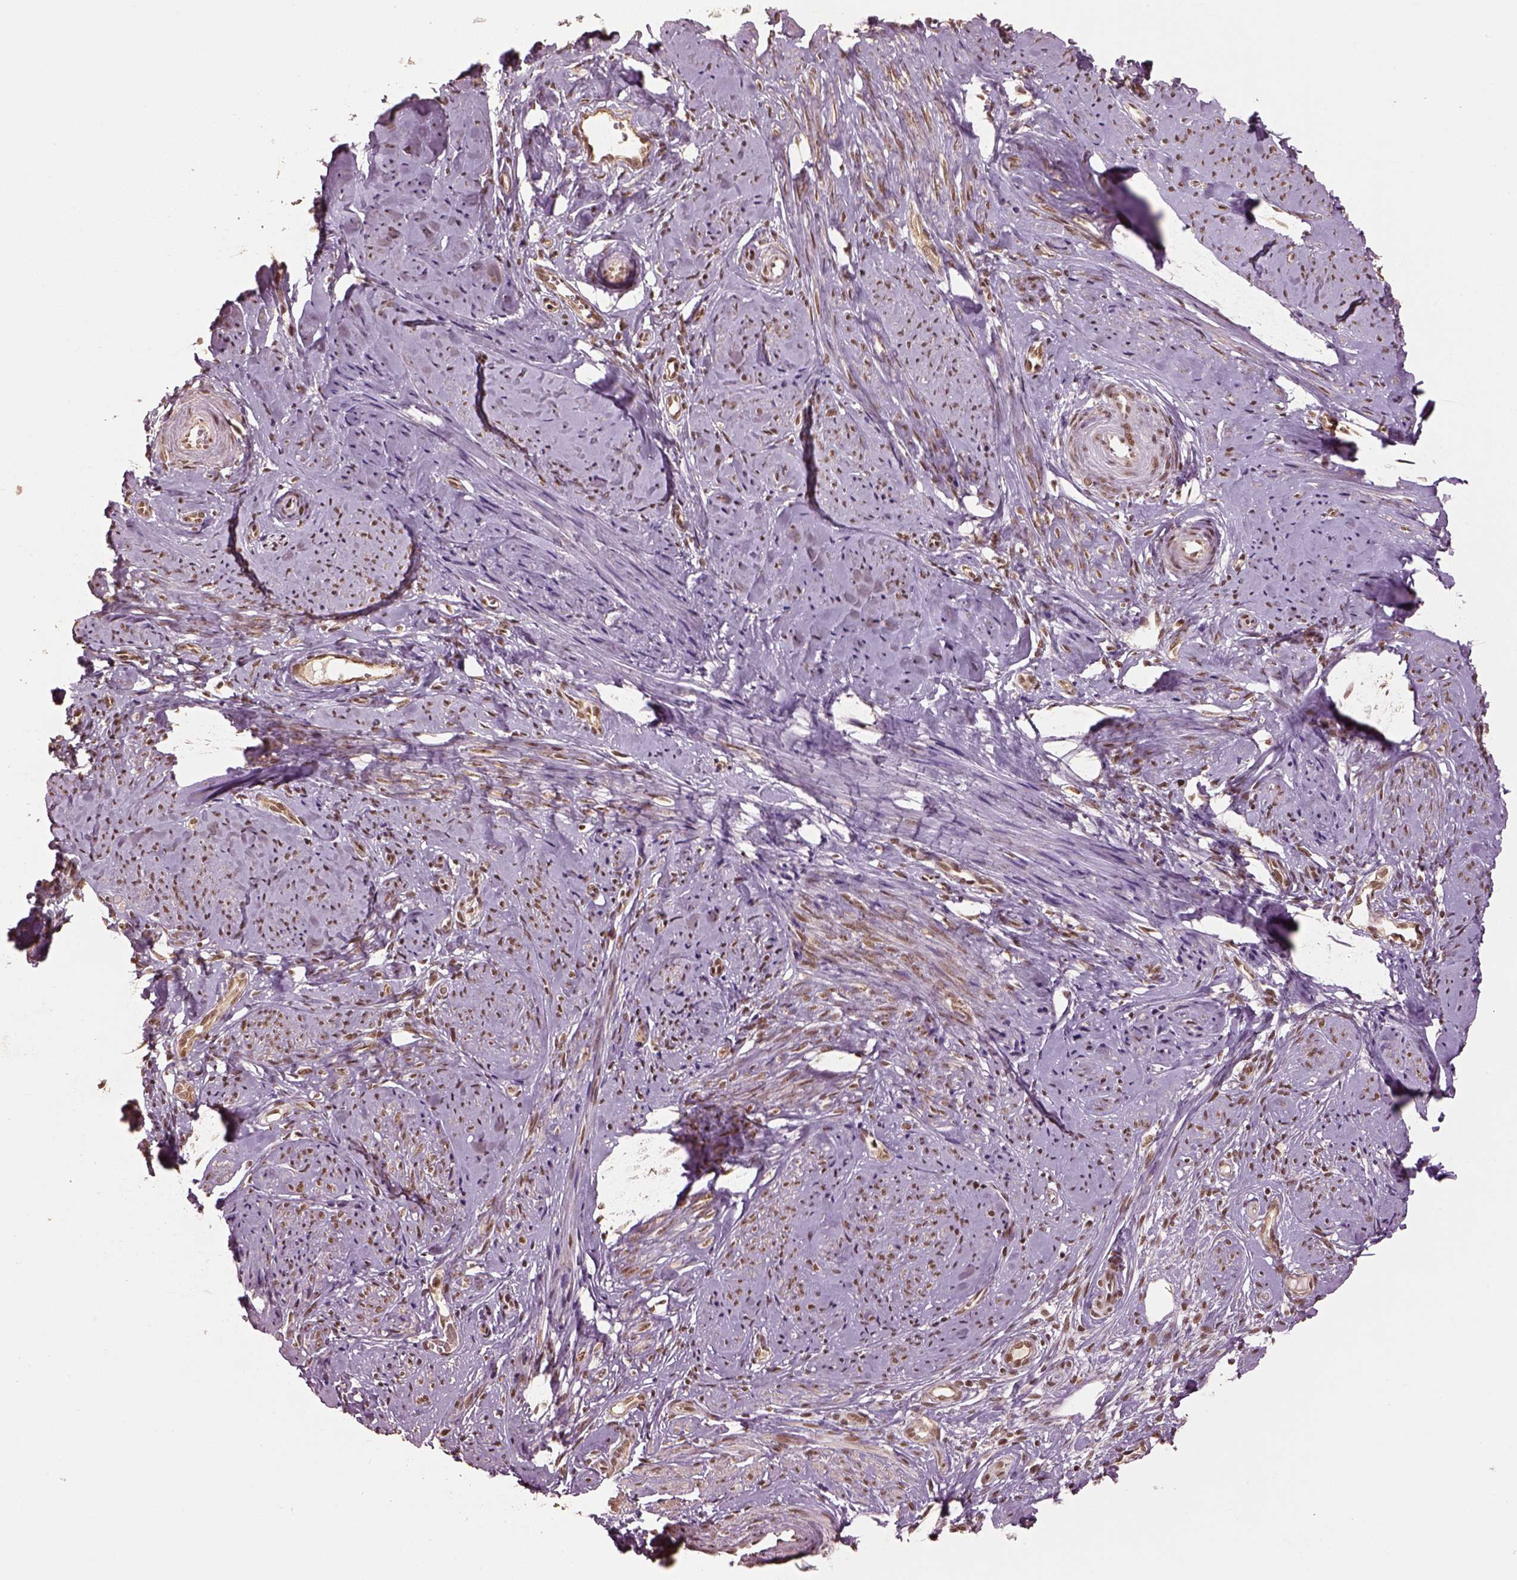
{"staining": {"intensity": "moderate", "quantity": ">75%", "location": "nuclear"}, "tissue": "smooth muscle", "cell_type": "Smooth muscle cells", "image_type": "normal", "snomed": [{"axis": "morphology", "description": "Normal tissue, NOS"}, {"axis": "topography", "description": "Smooth muscle"}], "caption": "Brown immunohistochemical staining in unremarkable human smooth muscle exhibits moderate nuclear expression in approximately >75% of smooth muscle cells. (DAB (3,3'-diaminobenzidine) = brown stain, brightfield microscopy at high magnification).", "gene": "BRD9", "patient": {"sex": "female", "age": 48}}